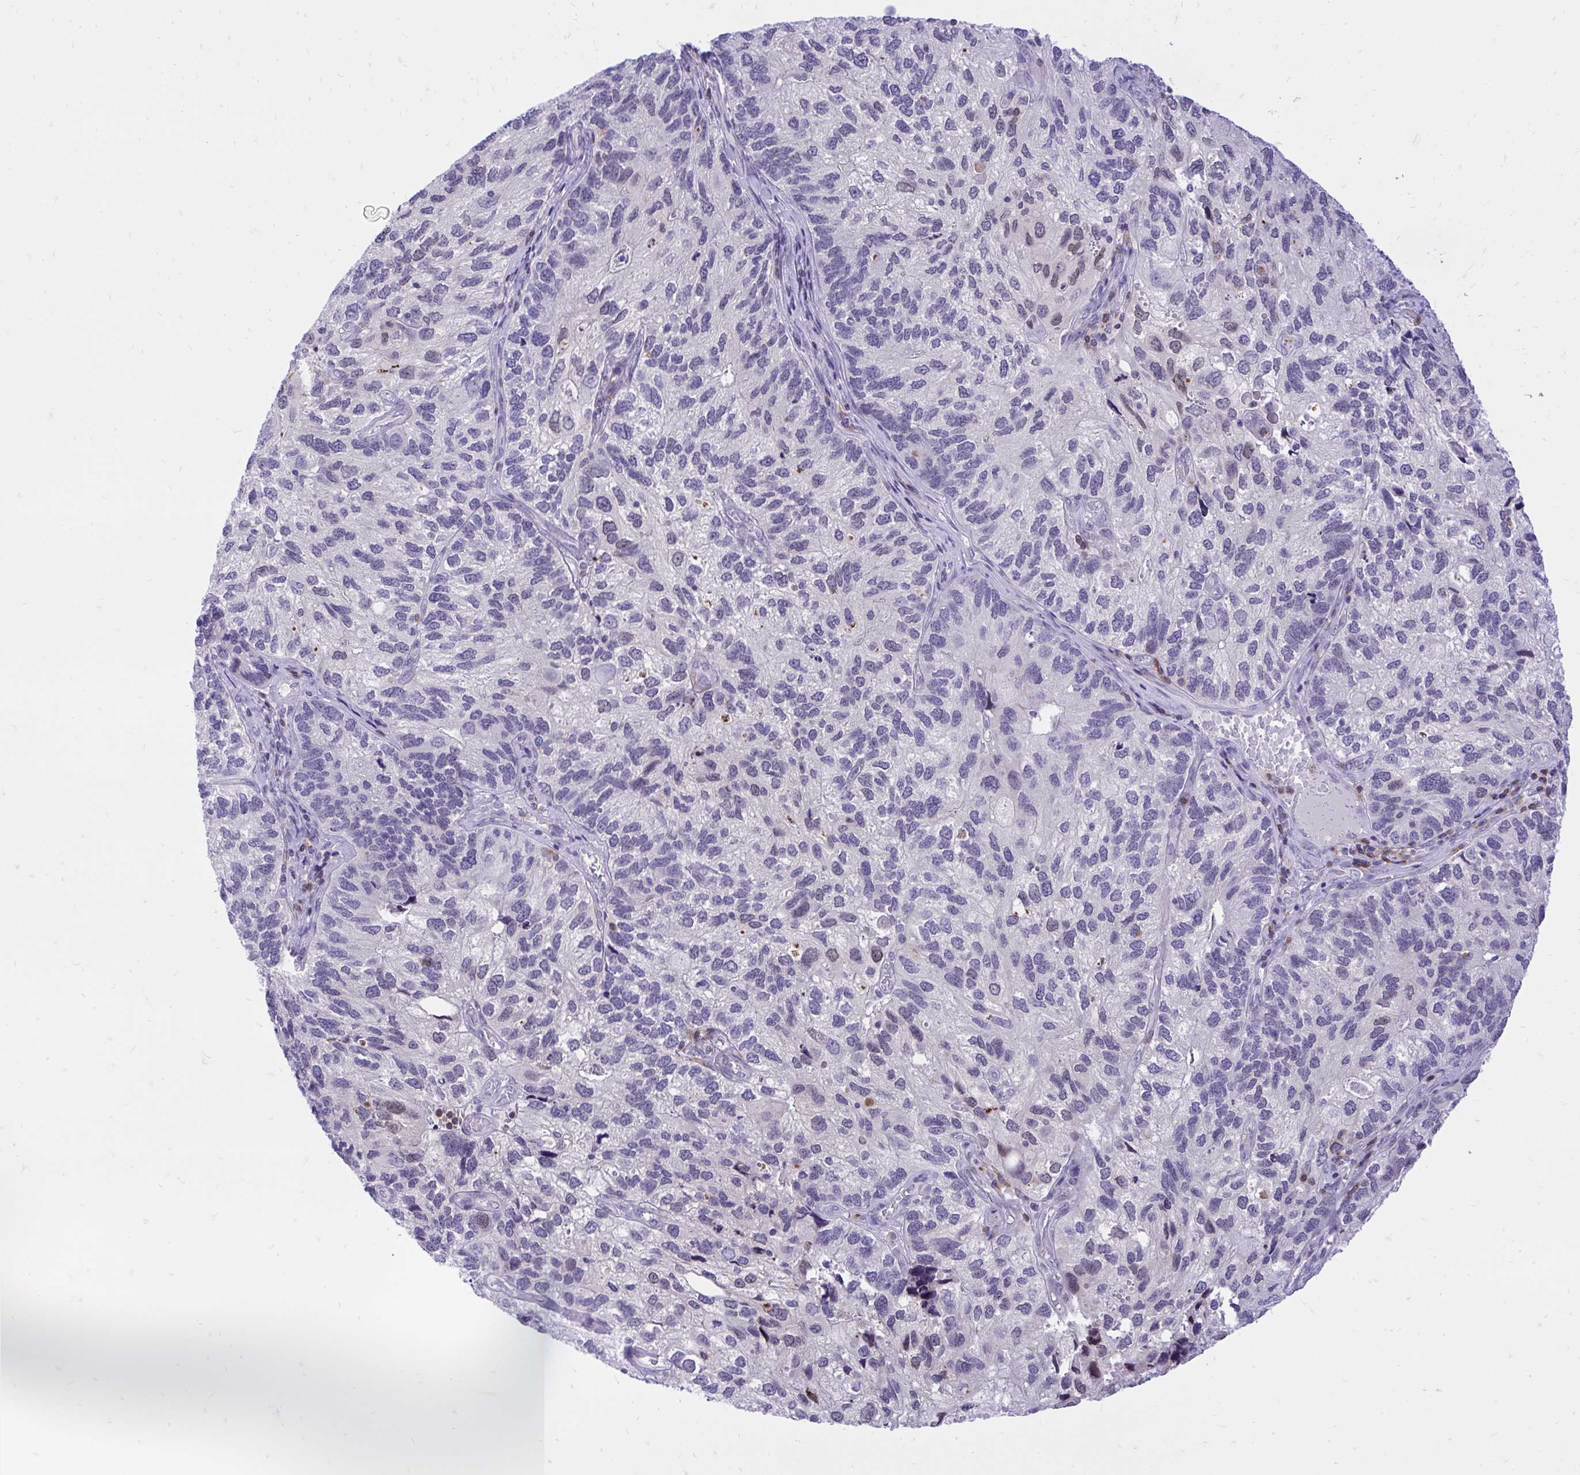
{"staining": {"intensity": "negative", "quantity": "none", "location": "none"}, "tissue": "endometrial cancer", "cell_type": "Tumor cells", "image_type": "cancer", "snomed": [{"axis": "morphology", "description": "Carcinoma, NOS"}, {"axis": "topography", "description": "Uterus"}], "caption": "Micrograph shows no significant protein positivity in tumor cells of carcinoma (endometrial).", "gene": "CXCL8", "patient": {"sex": "female", "age": 76}}